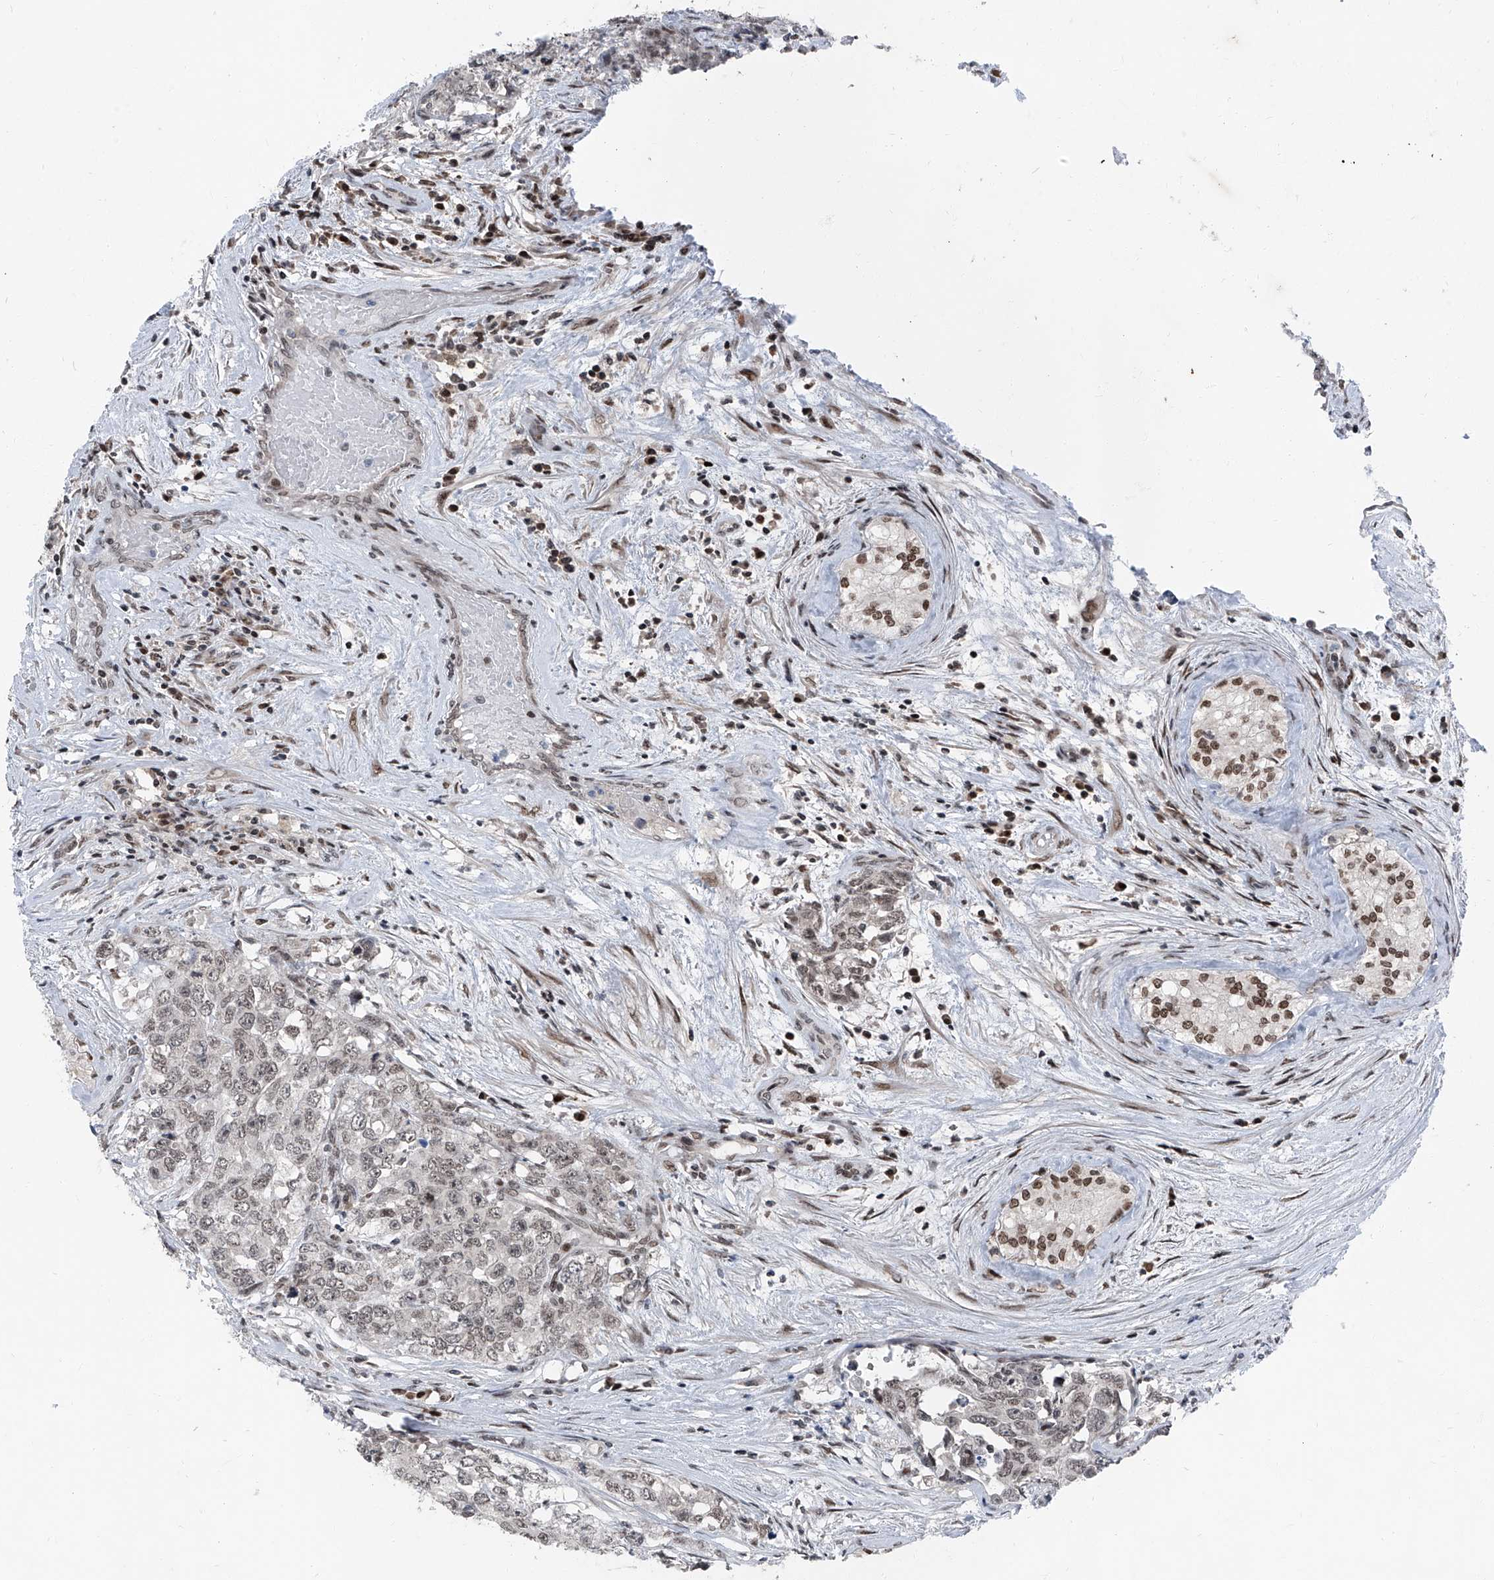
{"staining": {"intensity": "weak", "quantity": "<25%", "location": "nuclear"}, "tissue": "testis cancer", "cell_type": "Tumor cells", "image_type": "cancer", "snomed": [{"axis": "morphology", "description": "Carcinoma, Embryonal, NOS"}, {"axis": "topography", "description": "Testis"}], "caption": "An image of testis cancer stained for a protein displays no brown staining in tumor cells. The staining is performed using DAB (3,3'-diaminobenzidine) brown chromogen with nuclei counter-stained in using hematoxylin.", "gene": "BMI1", "patient": {"sex": "male", "age": 28}}